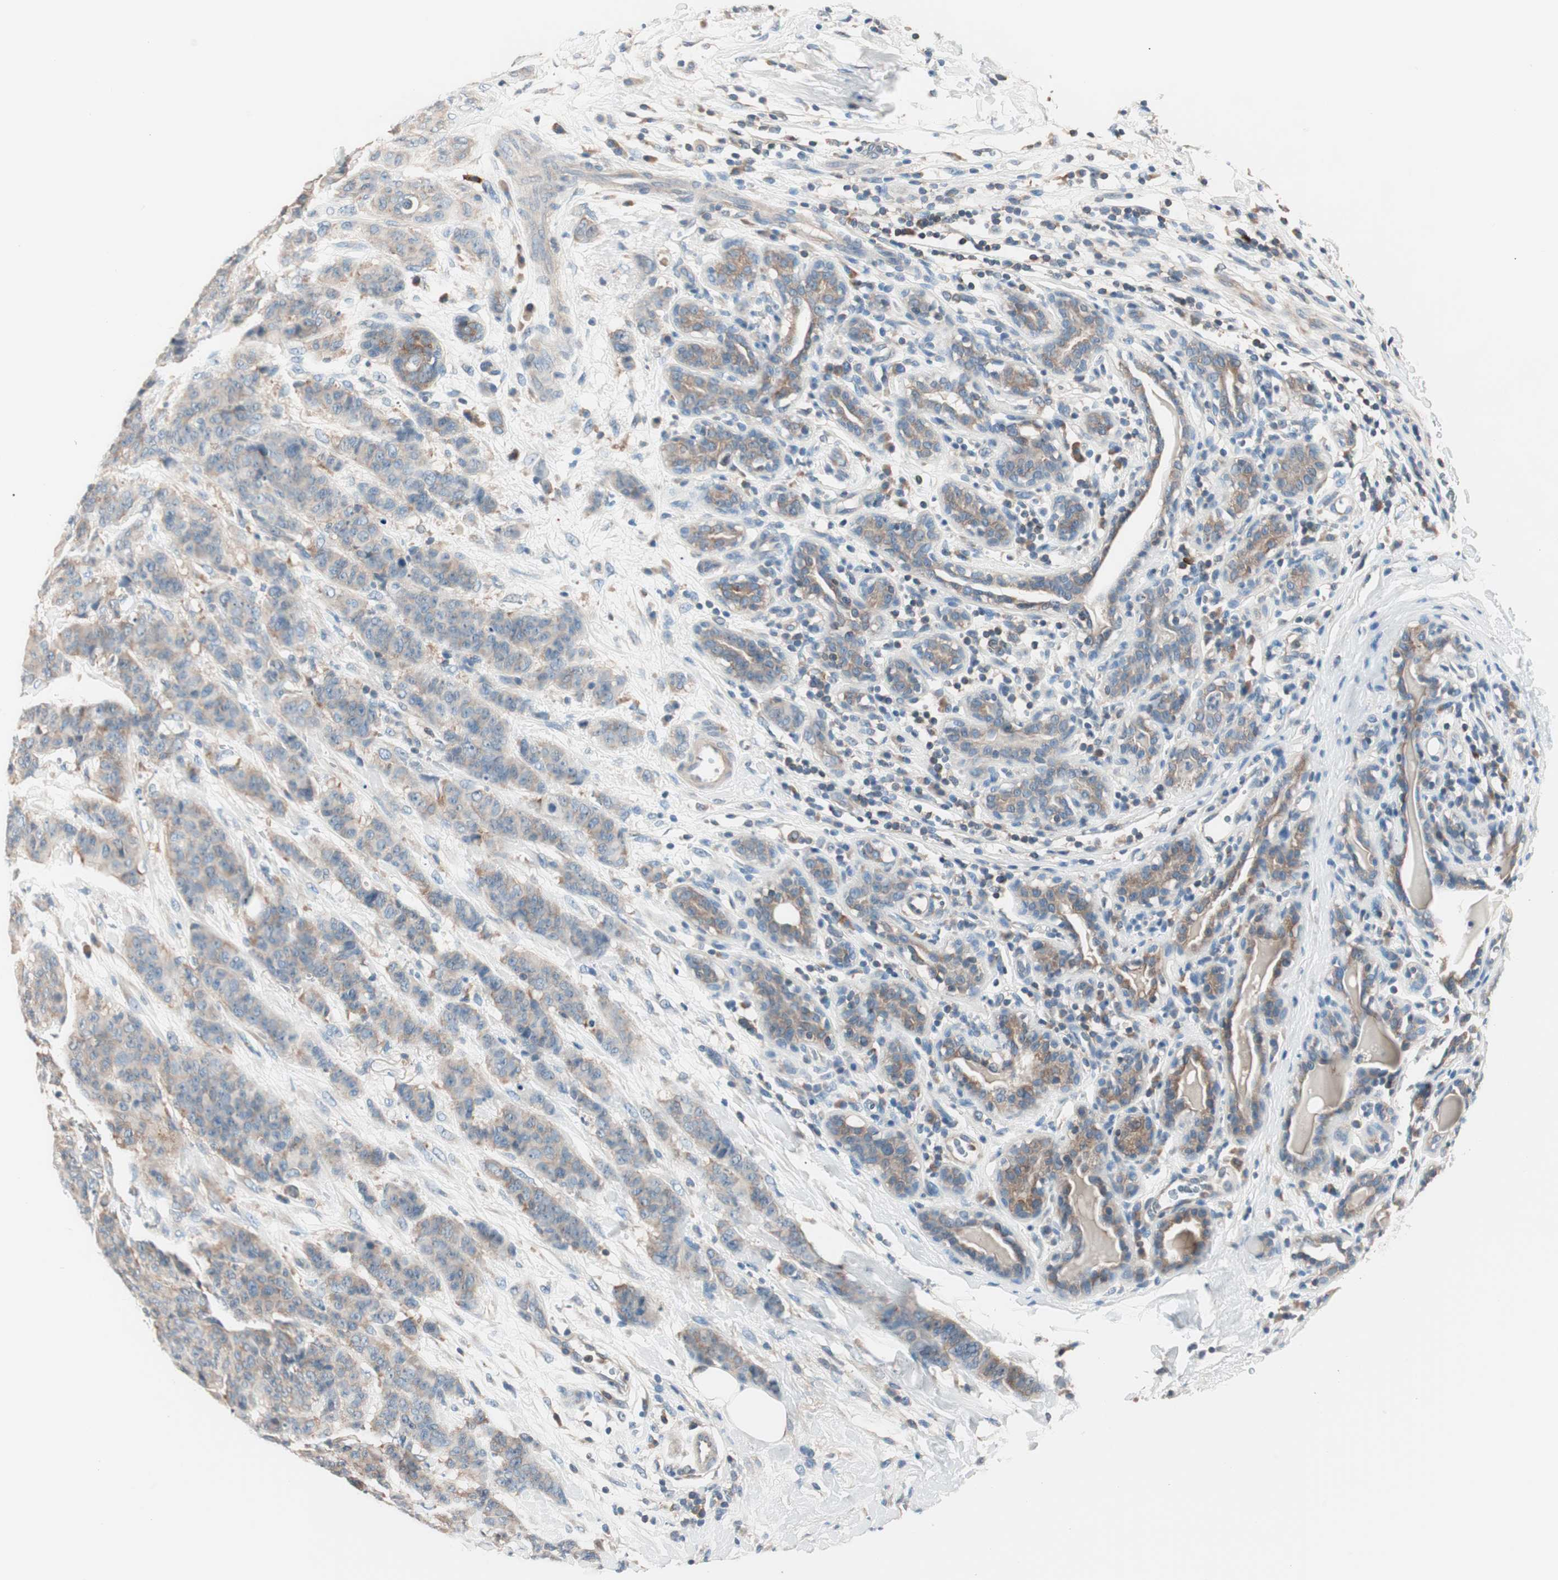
{"staining": {"intensity": "weak", "quantity": "<25%", "location": "cytoplasmic/membranous"}, "tissue": "breast cancer", "cell_type": "Tumor cells", "image_type": "cancer", "snomed": [{"axis": "morphology", "description": "Duct carcinoma"}, {"axis": "topography", "description": "Breast"}], "caption": "An IHC photomicrograph of breast cancer (infiltrating ductal carcinoma) is shown. There is no staining in tumor cells of breast cancer (infiltrating ductal carcinoma).", "gene": "RAD54B", "patient": {"sex": "female", "age": 40}}